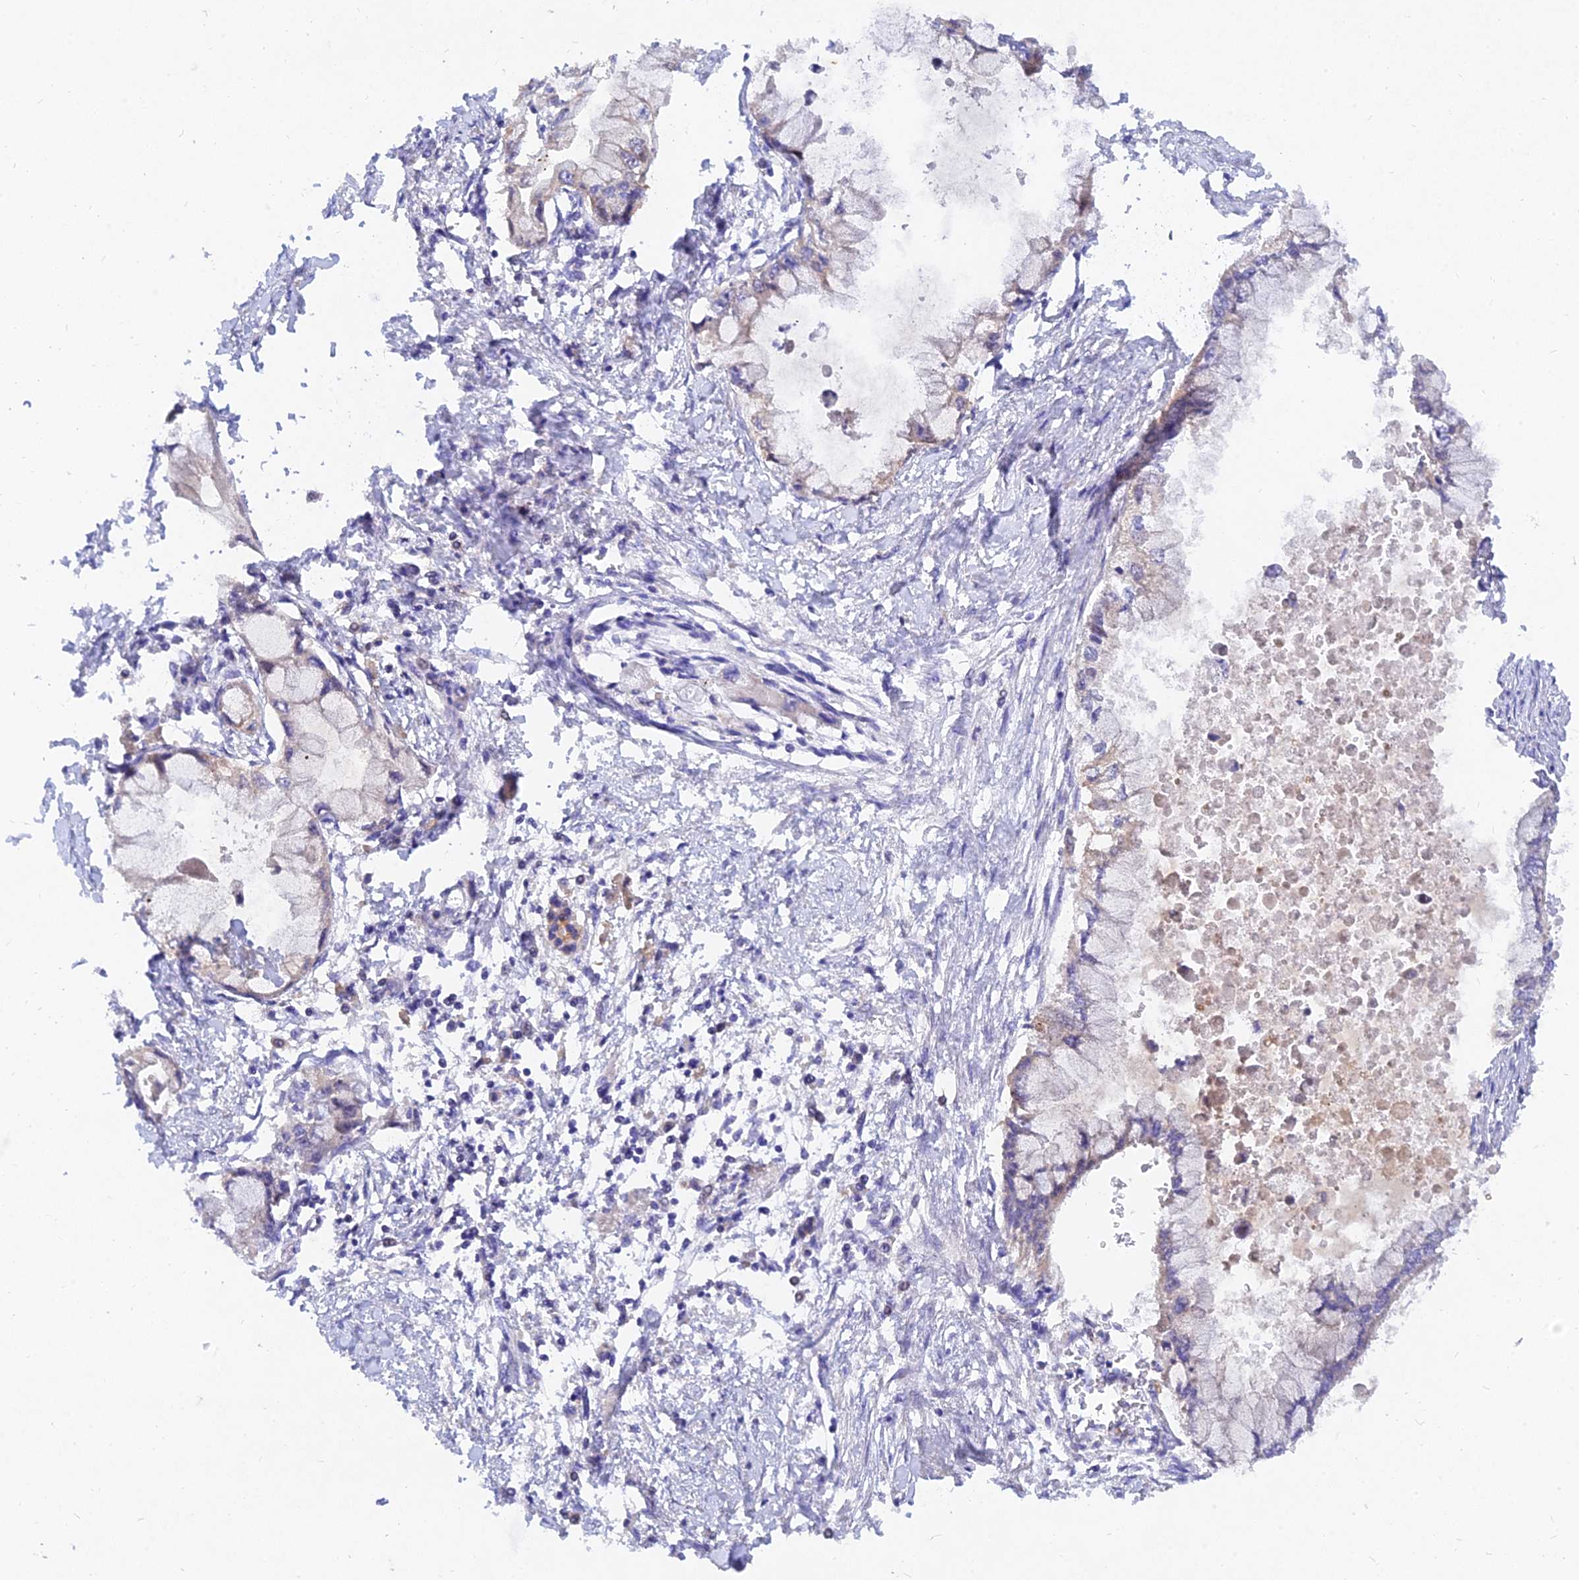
{"staining": {"intensity": "negative", "quantity": "none", "location": "none"}, "tissue": "pancreatic cancer", "cell_type": "Tumor cells", "image_type": "cancer", "snomed": [{"axis": "morphology", "description": "Adenocarcinoma, NOS"}, {"axis": "topography", "description": "Pancreas"}], "caption": "High power microscopy photomicrograph of an immunohistochemistry (IHC) micrograph of pancreatic cancer (adenocarcinoma), revealing no significant expression in tumor cells.", "gene": "MROH1", "patient": {"sex": "male", "age": 48}}